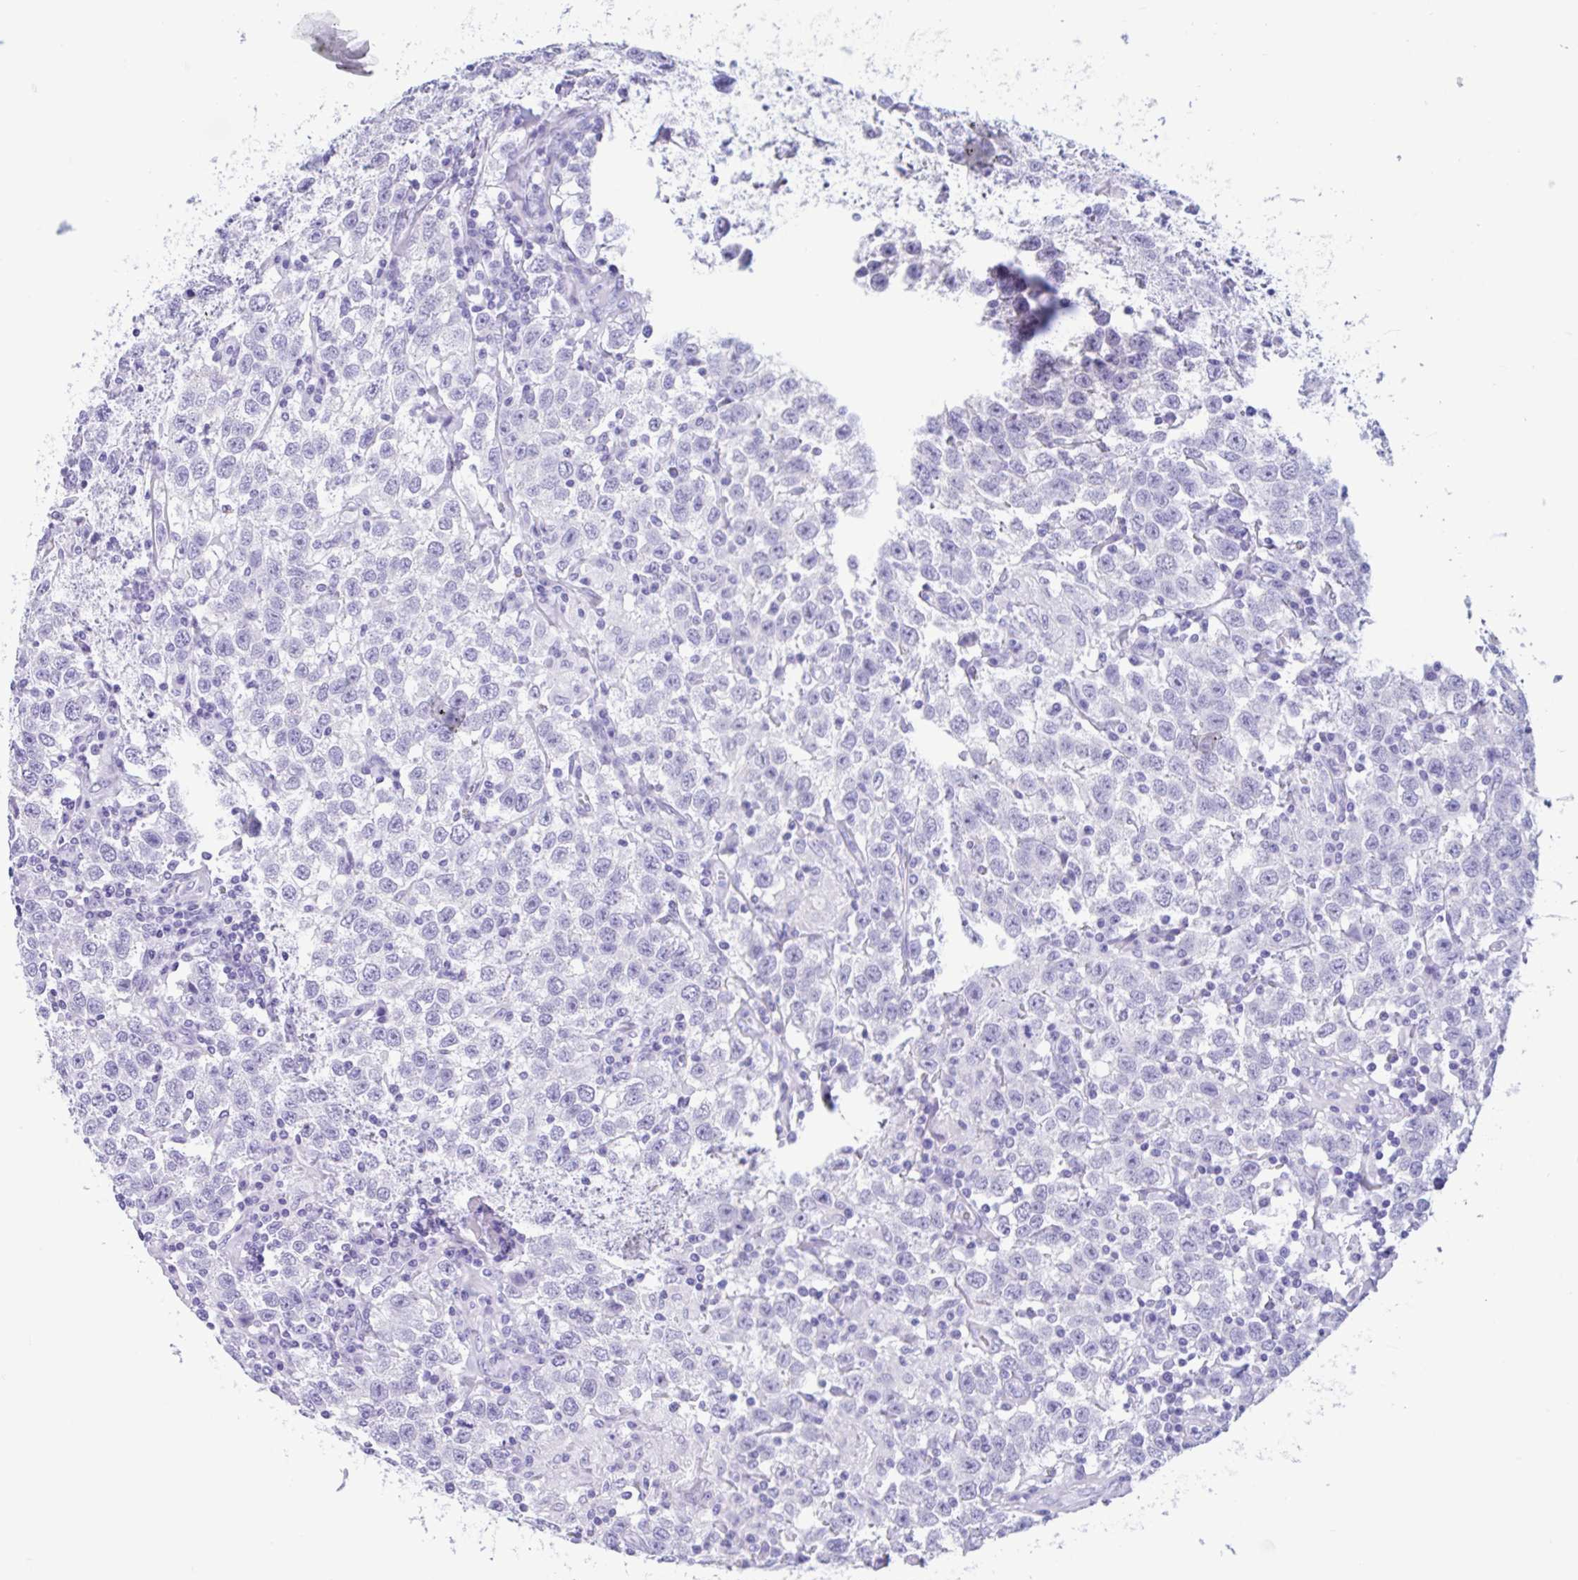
{"staining": {"intensity": "negative", "quantity": "none", "location": "none"}, "tissue": "testis cancer", "cell_type": "Tumor cells", "image_type": "cancer", "snomed": [{"axis": "morphology", "description": "Seminoma, NOS"}, {"axis": "topography", "description": "Testis"}], "caption": "Tumor cells are negative for protein expression in human testis cancer (seminoma).", "gene": "IAPP", "patient": {"sex": "male", "age": 41}}